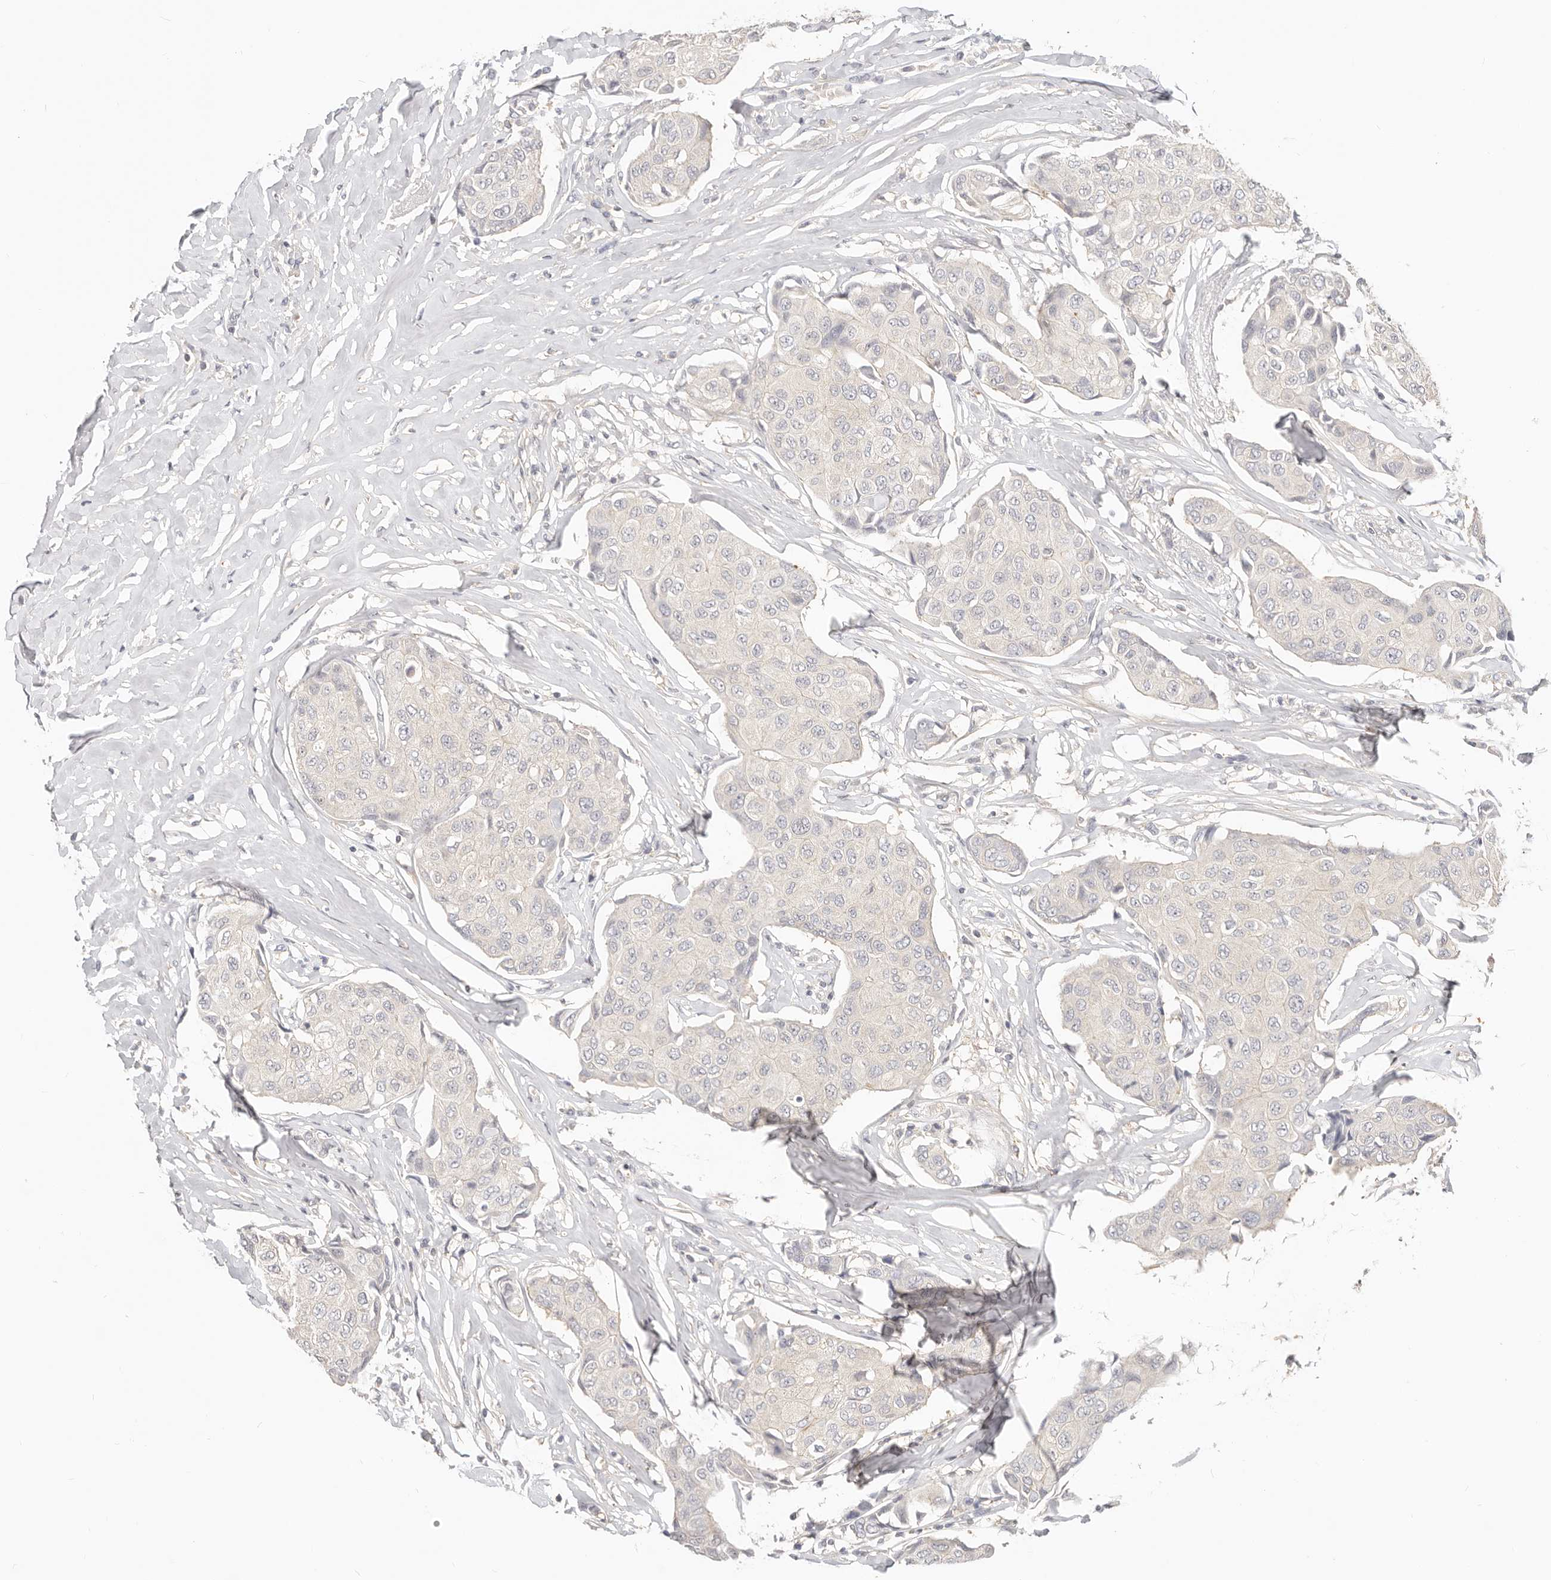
{"staining": {"intensity": "negative", "quantity": "none", "location": "none"}, "tissue": "breast cancer", "cell_type": "Tumor cells", "image_type": "cancer", "snomed": [{"axis": "morphology", "description": "Duct carcinoma"}, {"axis": "topography", "description": "Breast"}], "caption": "A high-resolution photomicrograph shows IHC staining of breast intraductal carcinoma, which shows no significant positivity in tumor cells.", "gene": "DTNBP1", "patient": {"sex": "female", "age": 80}}